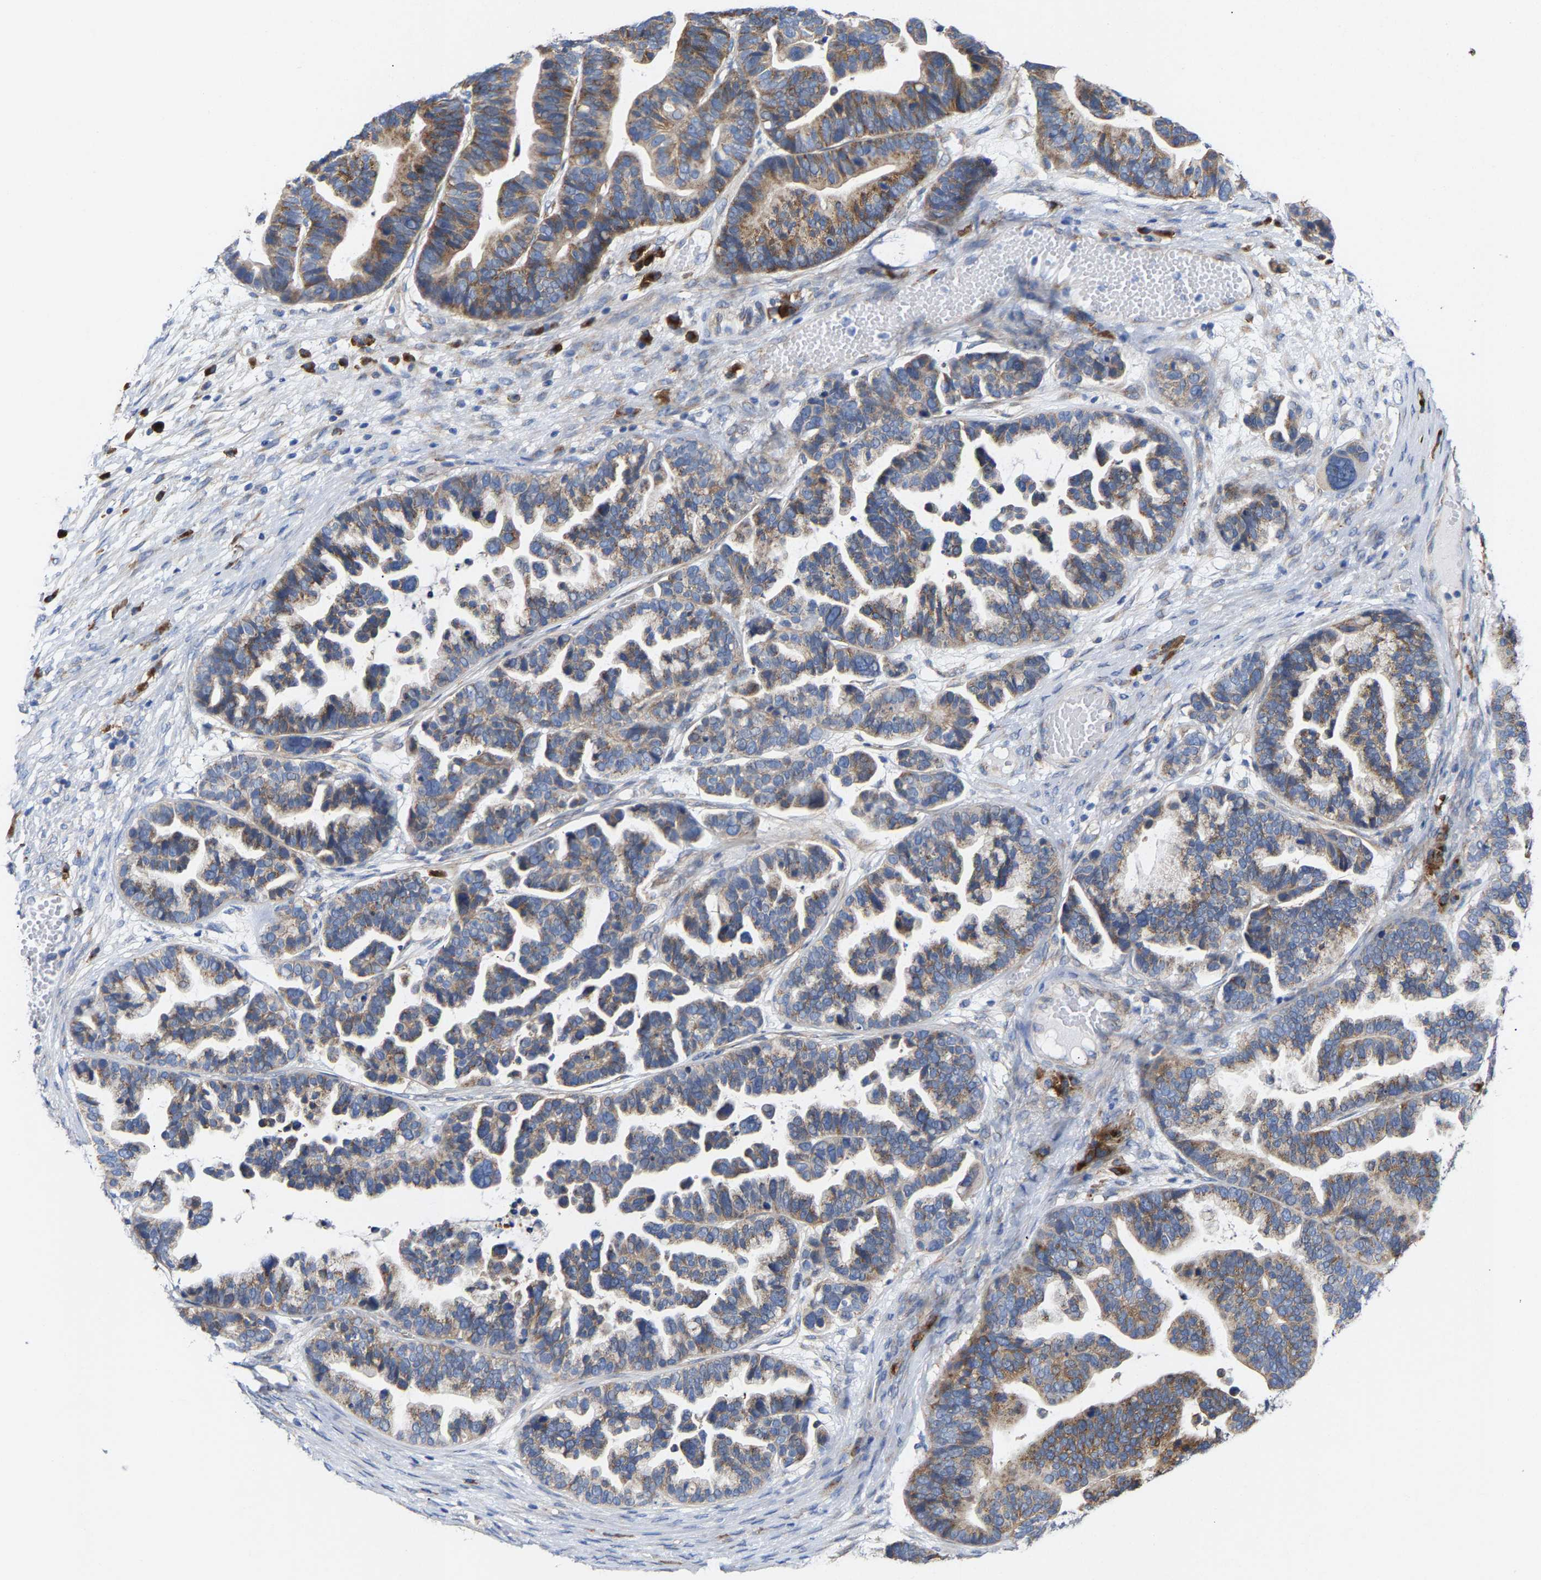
{"staining": {"intensity": "moderate", "quantity": ">75%", "location": "cytoplasmic/membranous"}, "tissue": "ovarian cancer", "cell_type": "Tumor cells", "image_type": "cancer", "snomed": [{"axis": "morphology", "description": "Cystadenocarcinoma, serous, NOS"}, {"axis": "topography", "description": "Ovary"}], "caption": "Serous cystadenocarcinoma (ovarian) stained for a protein (brown) shows moderate cytoplasmic/membranous positive staining in about >75% of tumor cells.", "gene": "PPP1R15A", "patient": {"sex": "female", "age": 56}}